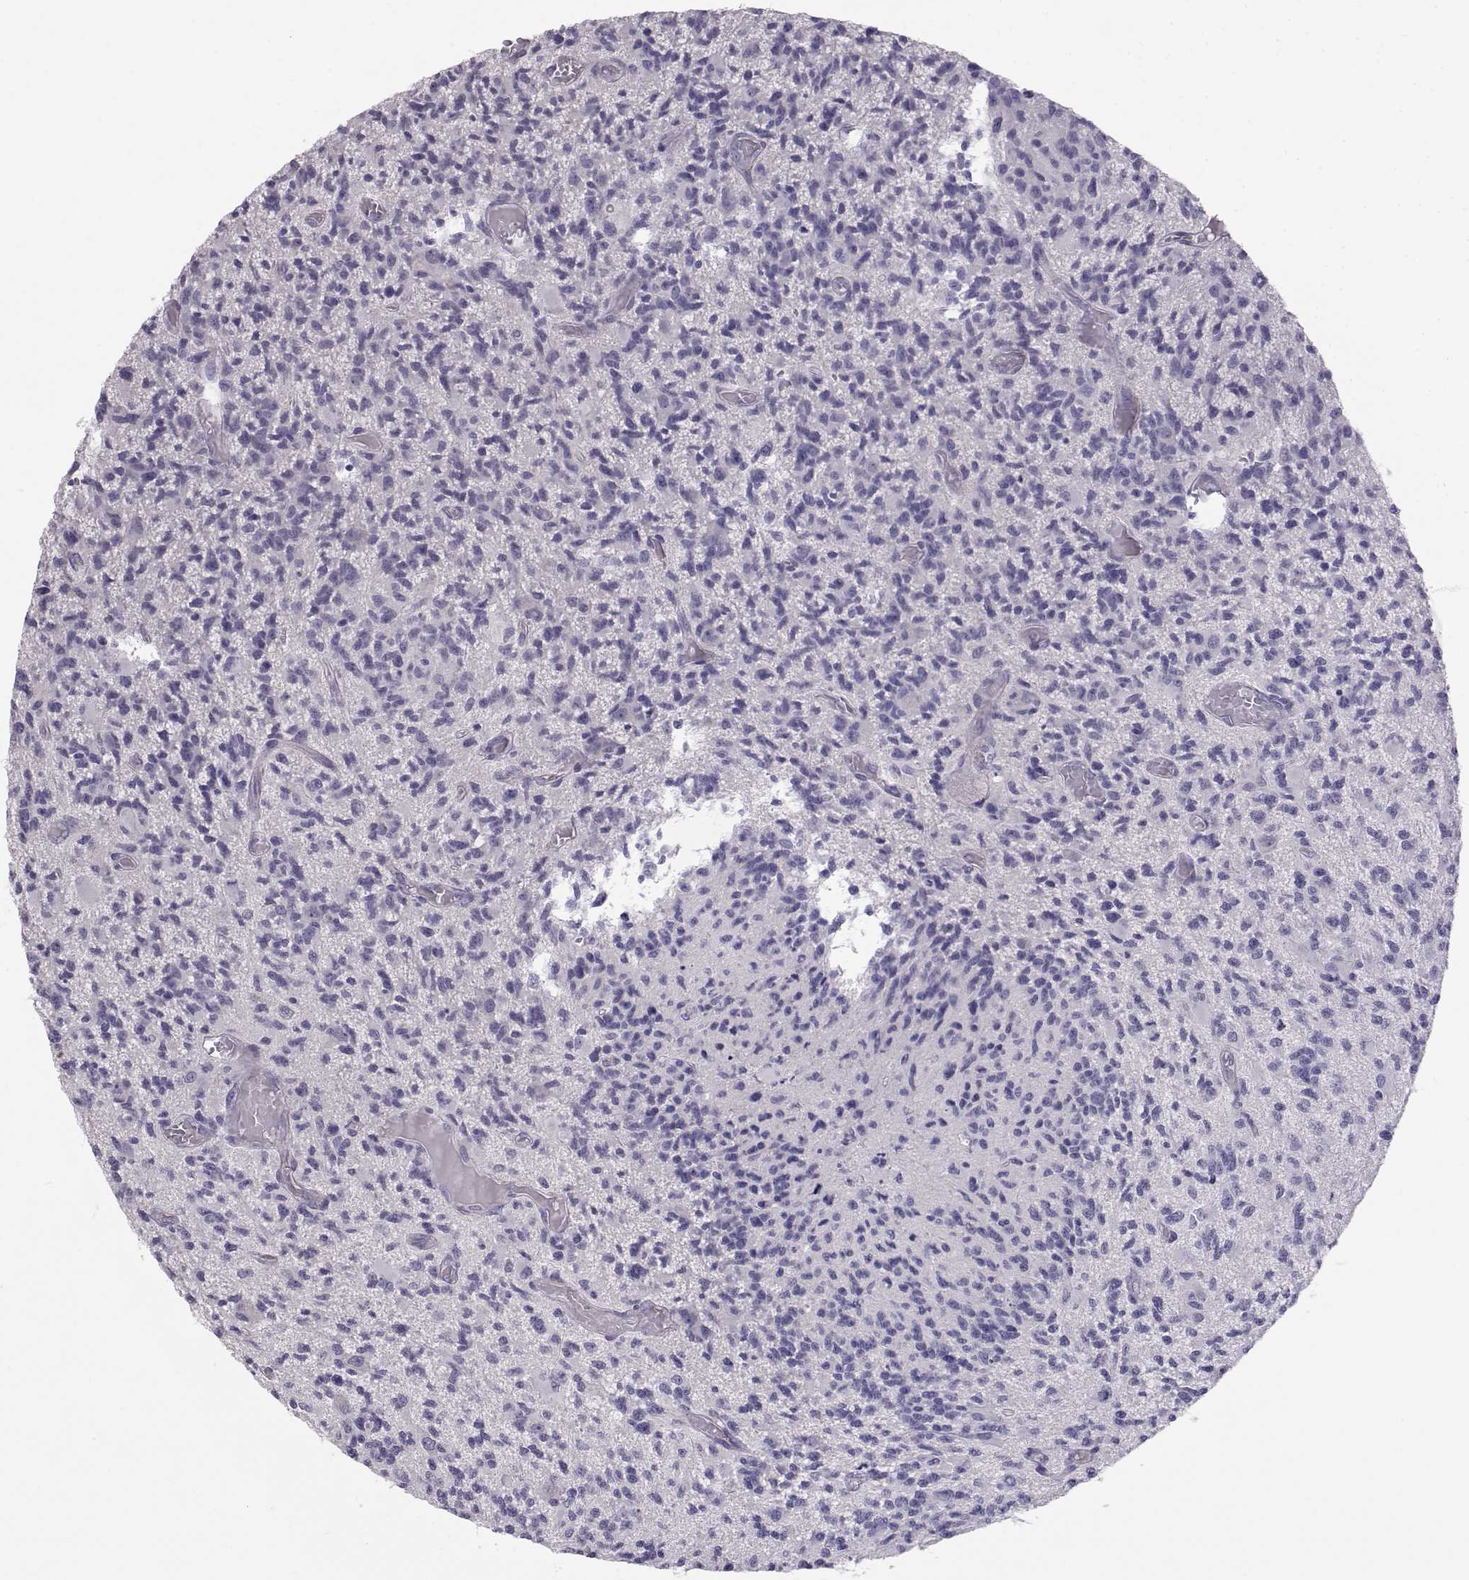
{"staining": {"intensity": "negative", "quantity": "none", "location": "none"}, "tissue": "glioma", "cell_type": "Tumor cells", "image_type": "cancer", "snomed": [{"axis": "morphology", "description": "Glioma, malignant, High grade"}, {"axis": "topography", "description": "Brain"}], "caption": "Tumor cells are negative for brown protein staining in glioma. Nuclei are stained in blue.", "gene": "ENDOU", "patient": {"sex": "female", "age": 63}}